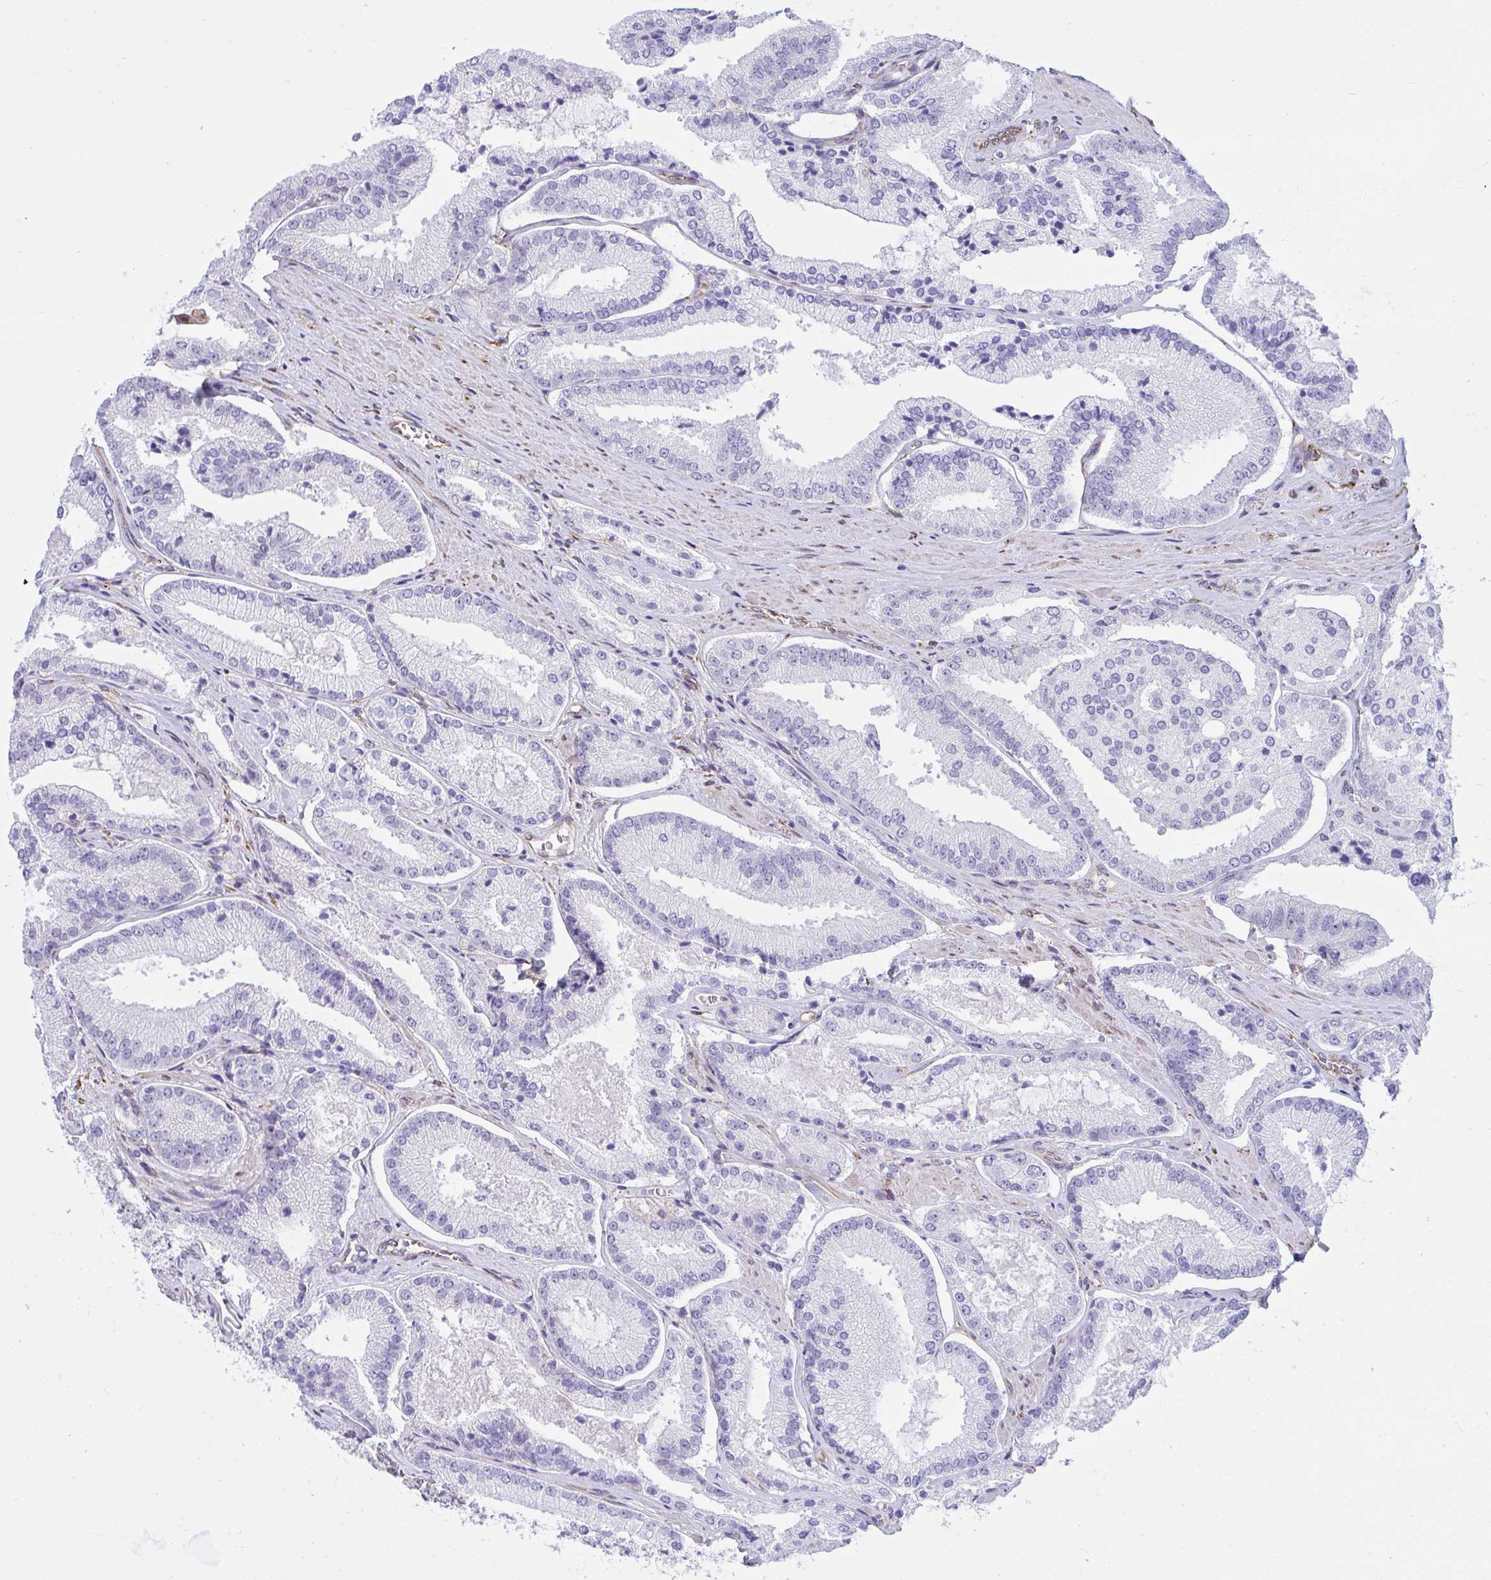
{"staining": {"intensity": "negative", "quantity": "none", "location": "none"}, "tissue": "prostate cancer", "cell_type": "Tumor cells", "image_type": "cancer", "snomed": [{"axis": "morphology", "description": "Adenocarcinoma, High grade"}, {"axis": "topography", "description": "Prostate"}], "caption": "Adenocarcinoma (high-grade) (prostate) was stained to show a protein in brown. There is no significant staining in tumor cells.", "gene": "ASPH", "patient": {"sex": "male", "age": 73}}